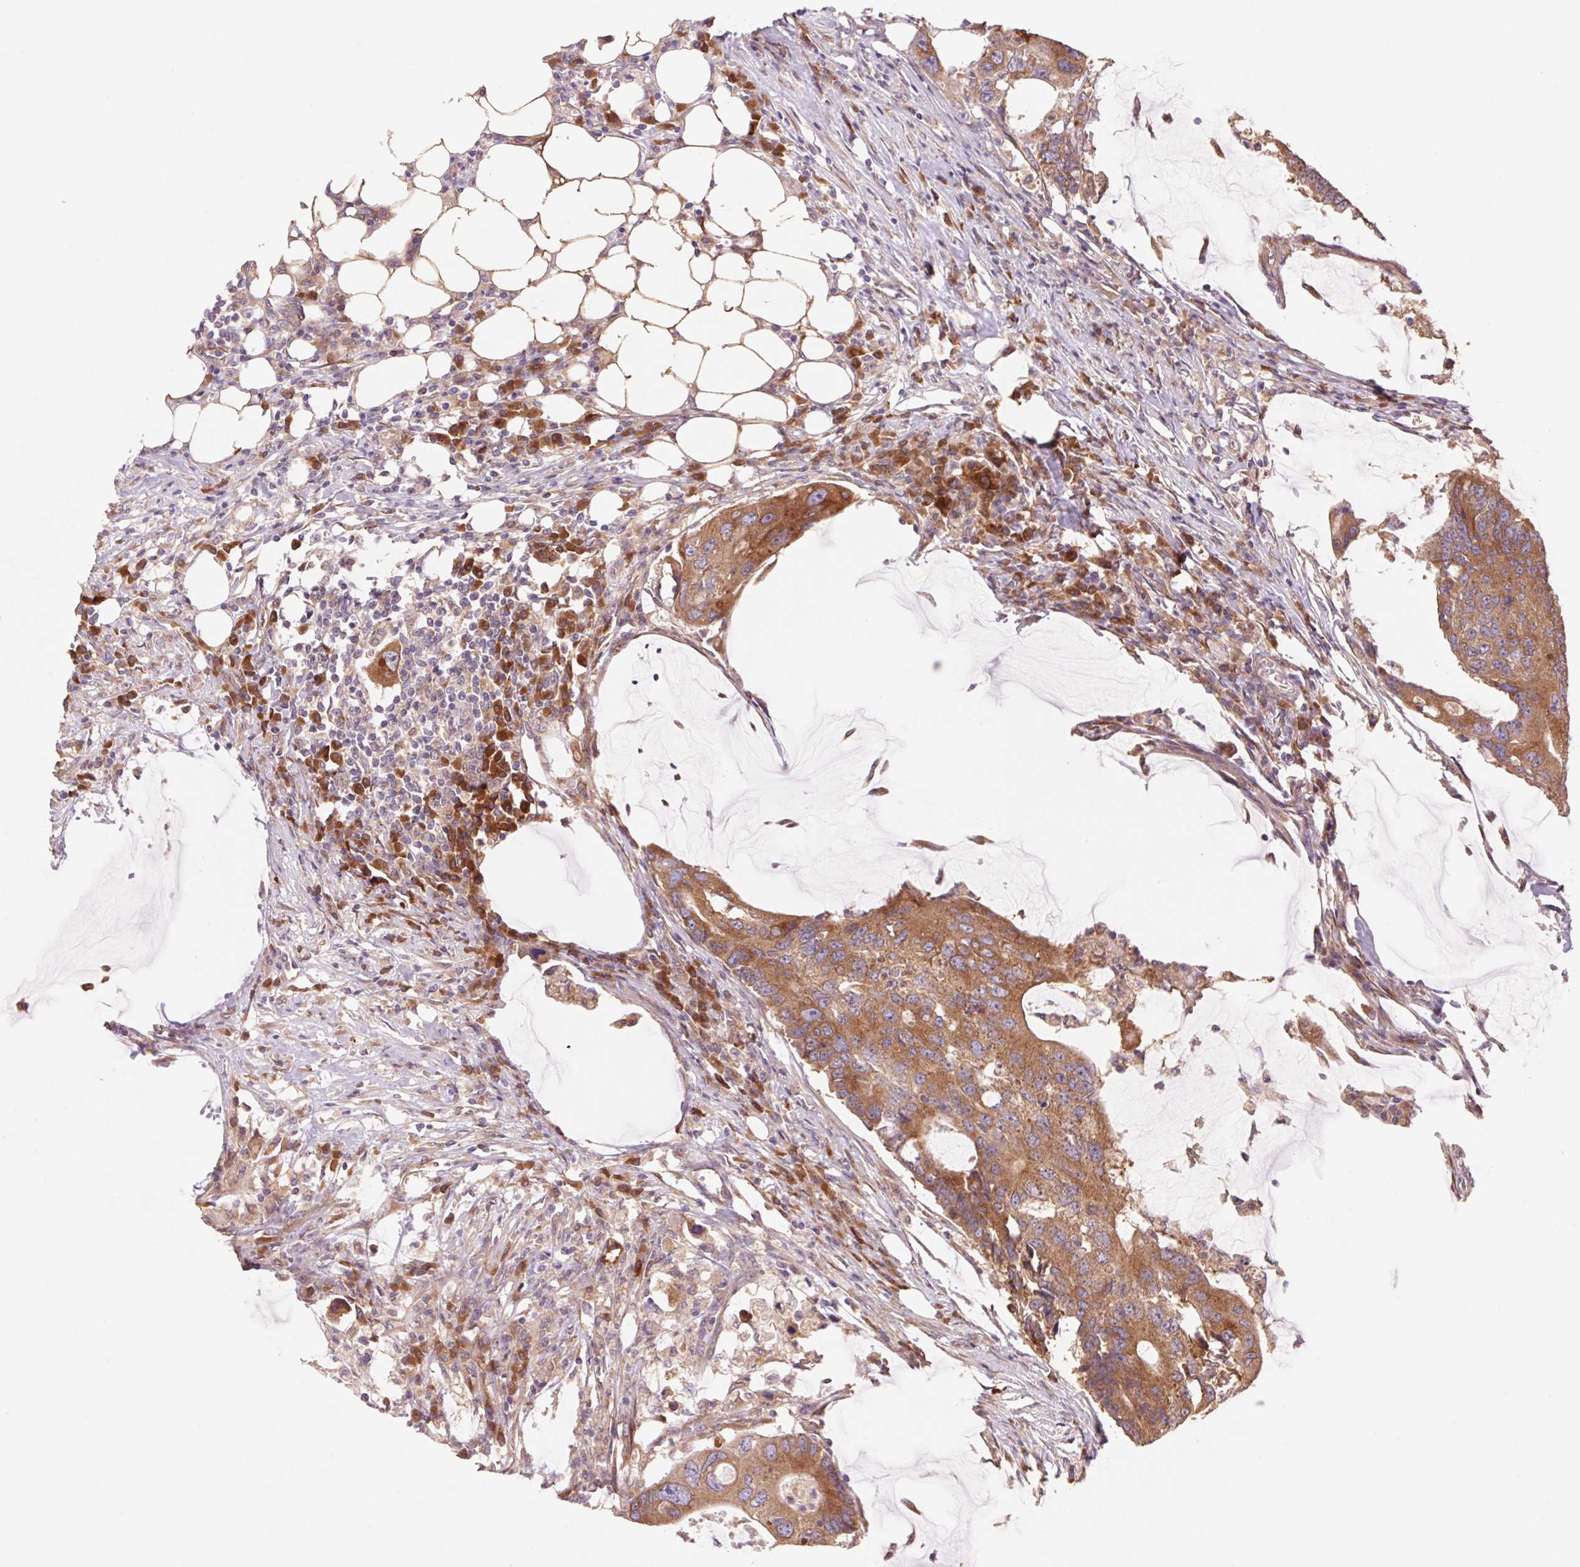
{"staining": {"intensity": "moderate", "quantity": ">75%", "location": "cytoplasmic/membranous"}, "tissue": "colorectal cancer", "cell_type": "Tumor cells", "image_type": "cancer", "snomed": [{"axis": "morphology", "description": "Adenocarcinoma, NOS"}, {"axis": "topography", "description": "Colon"}], "caption": "A photomicrograph of adenocarcinoma (colorectal) stained for a protein exhibits moderate cytoplasmic/membranous brown staining in tumor cells. The staining is performed using DAB brown chromogen to label protein expression. The nuclei are counter-stained blue using hematoxylin.", "gene": "RAB1A", "patient": {"sex": "male", "age": 71}}